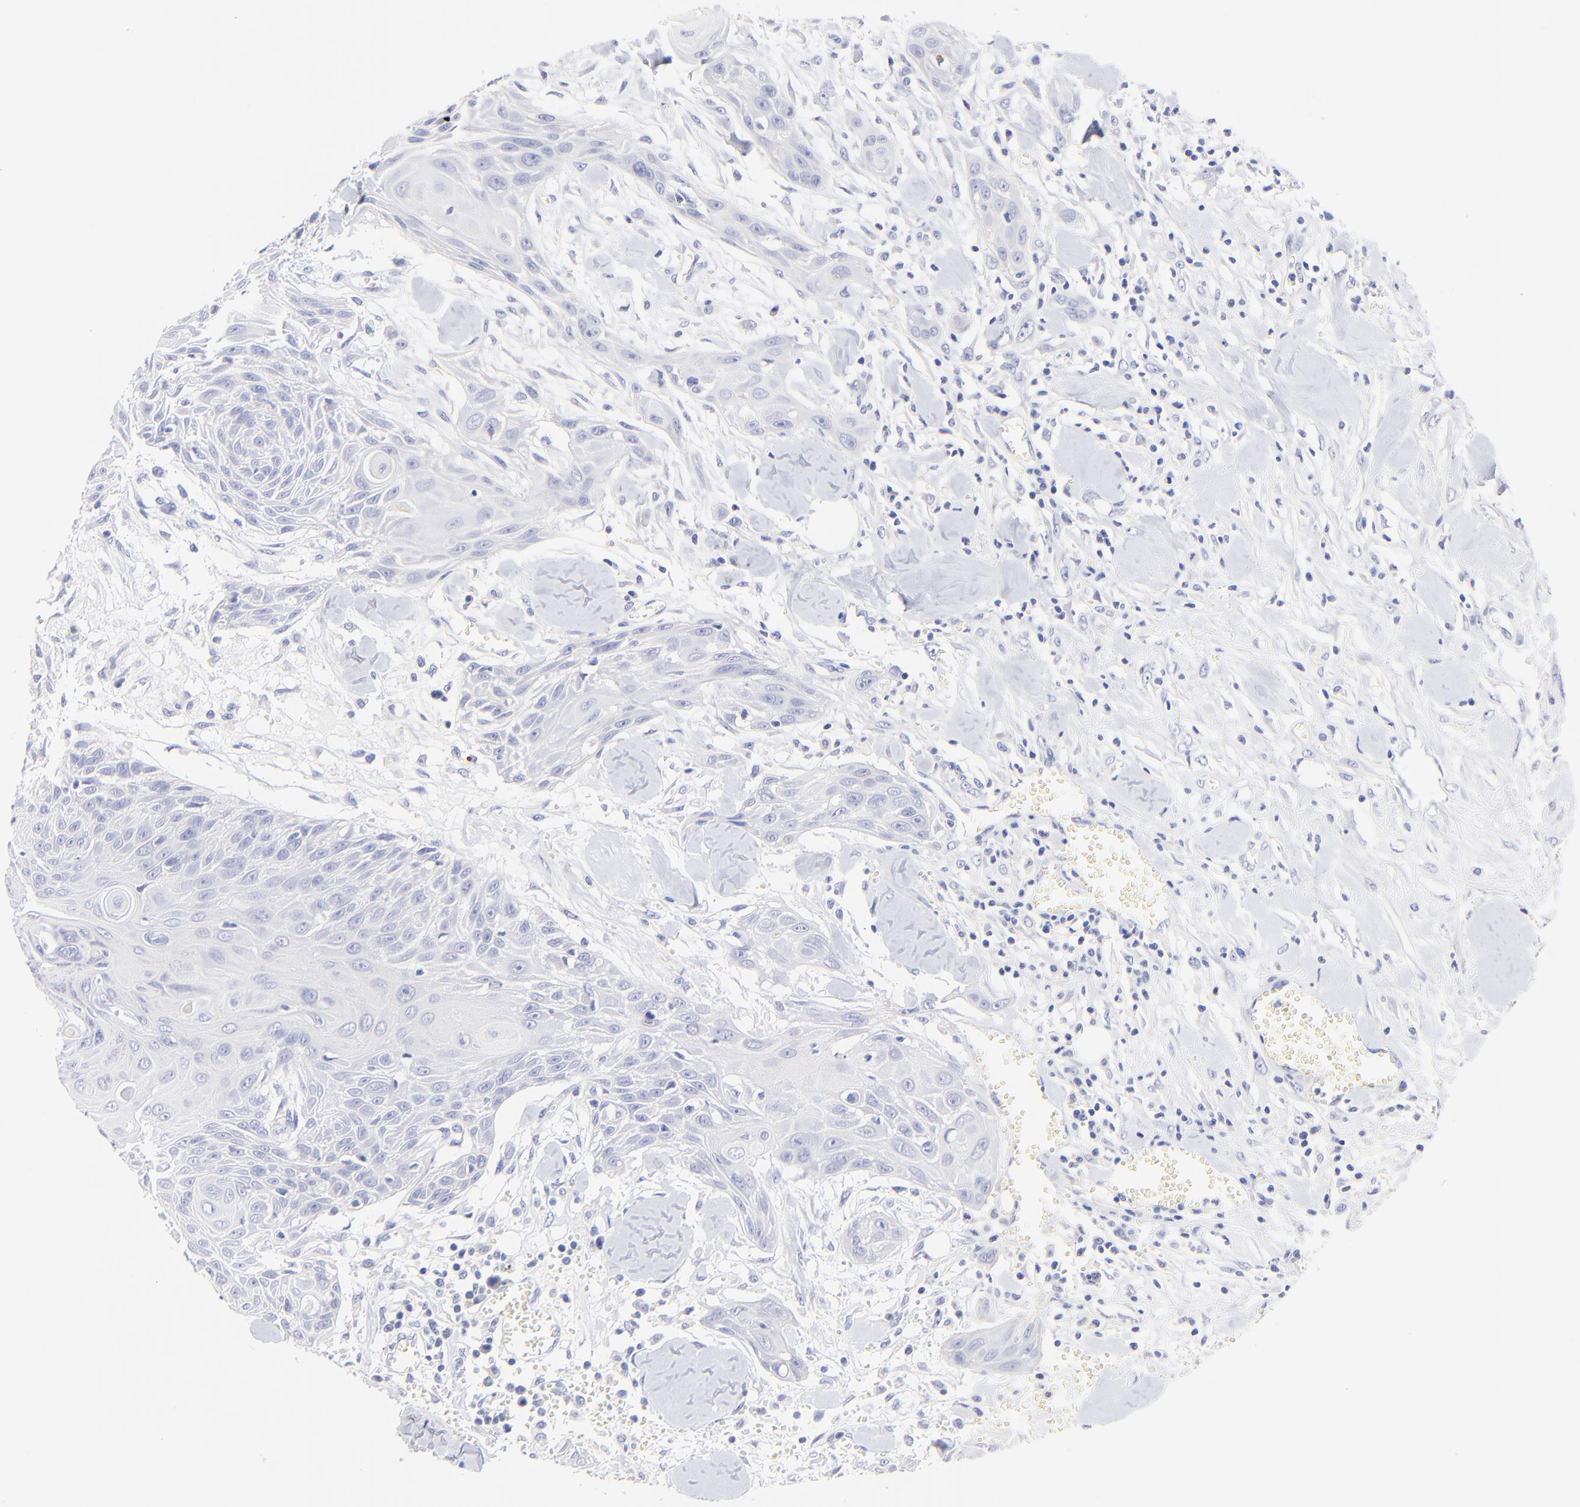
{"staining": {"intensity": "negative", "quantity": "none", "location": "none"}, "tissue": "head and neck cancer", "cell_type": "Tumor cells", "image_type": "cancer", "snomed": [{"axis": "morphology", "description": "Squamous cell carcinoma, NOS"}, {"axis": "morphology", "description": "Squamous cell carcinoma, metastatic, NOS"}, {"axis": "topography", "description": "Lymph node"}, {"axis": "topography", "description": "Salivary gland"}, {"axis": "topography", "description": "Head-Neck"}], "caption": "Human head and neck squamous cell carcinoma stained for a protein using immunohistochemistry (IHC) shows no staining in tumor cells.", "gene": "RAB3A", "patient": {"sex": "female", "age": 74}}